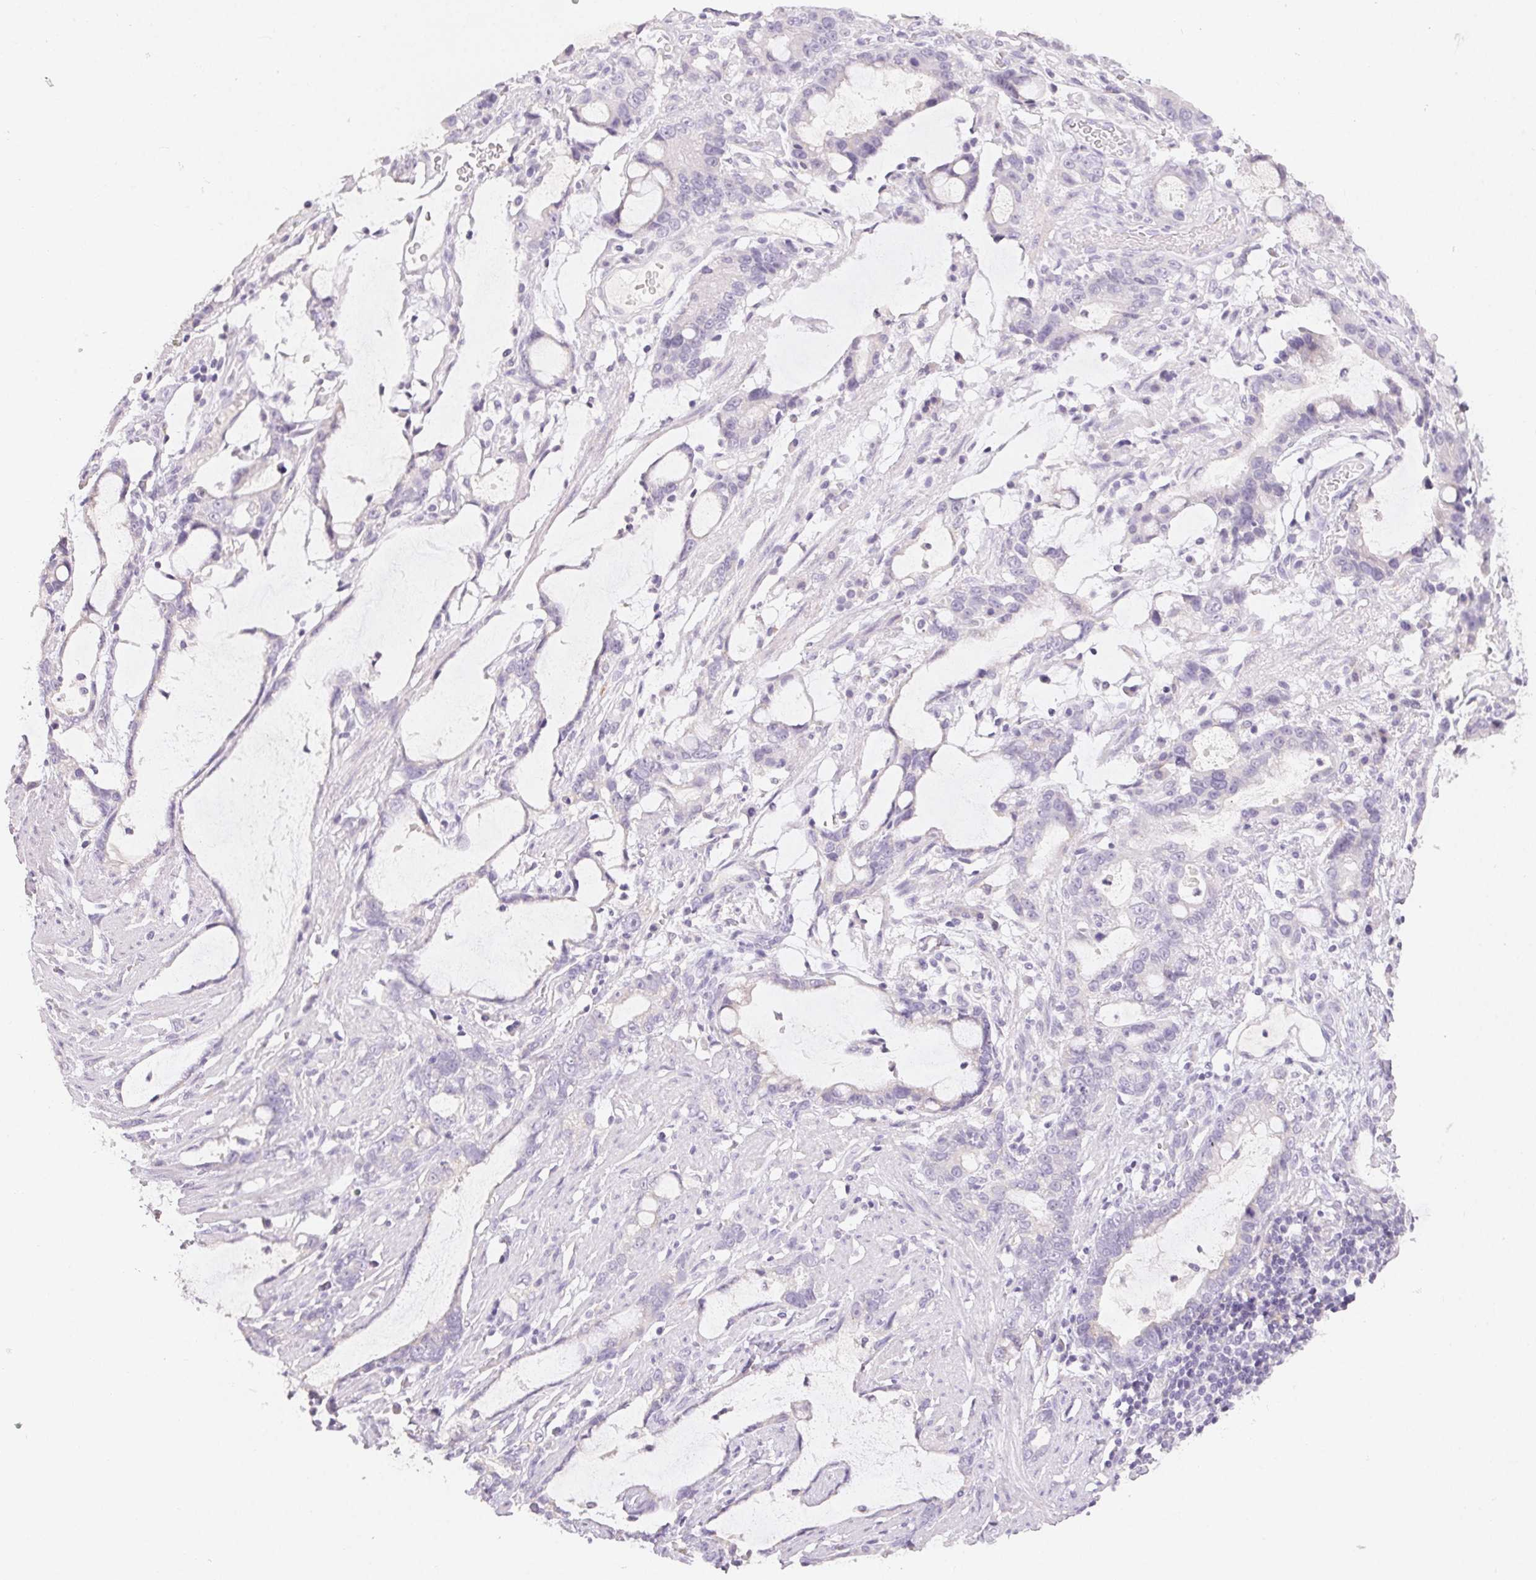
{"staining": {"intensity": "negative", "quantity": "none", "location": "none"}, "tissue": "stomach cancer", "cell_type": "Tumor cells", "image_type": "cancer", "snomed": [{"axis": "morphology", "description": "Adenocarcinoma, NOS"}, {"axis": "topography", "description": "Stomach"}], "caption": "Tumor cells are negative for protein expression in human stomach adenocarcinoma.", "gene": "MIOX", "patient": {"sex": "male", "age": 55}}